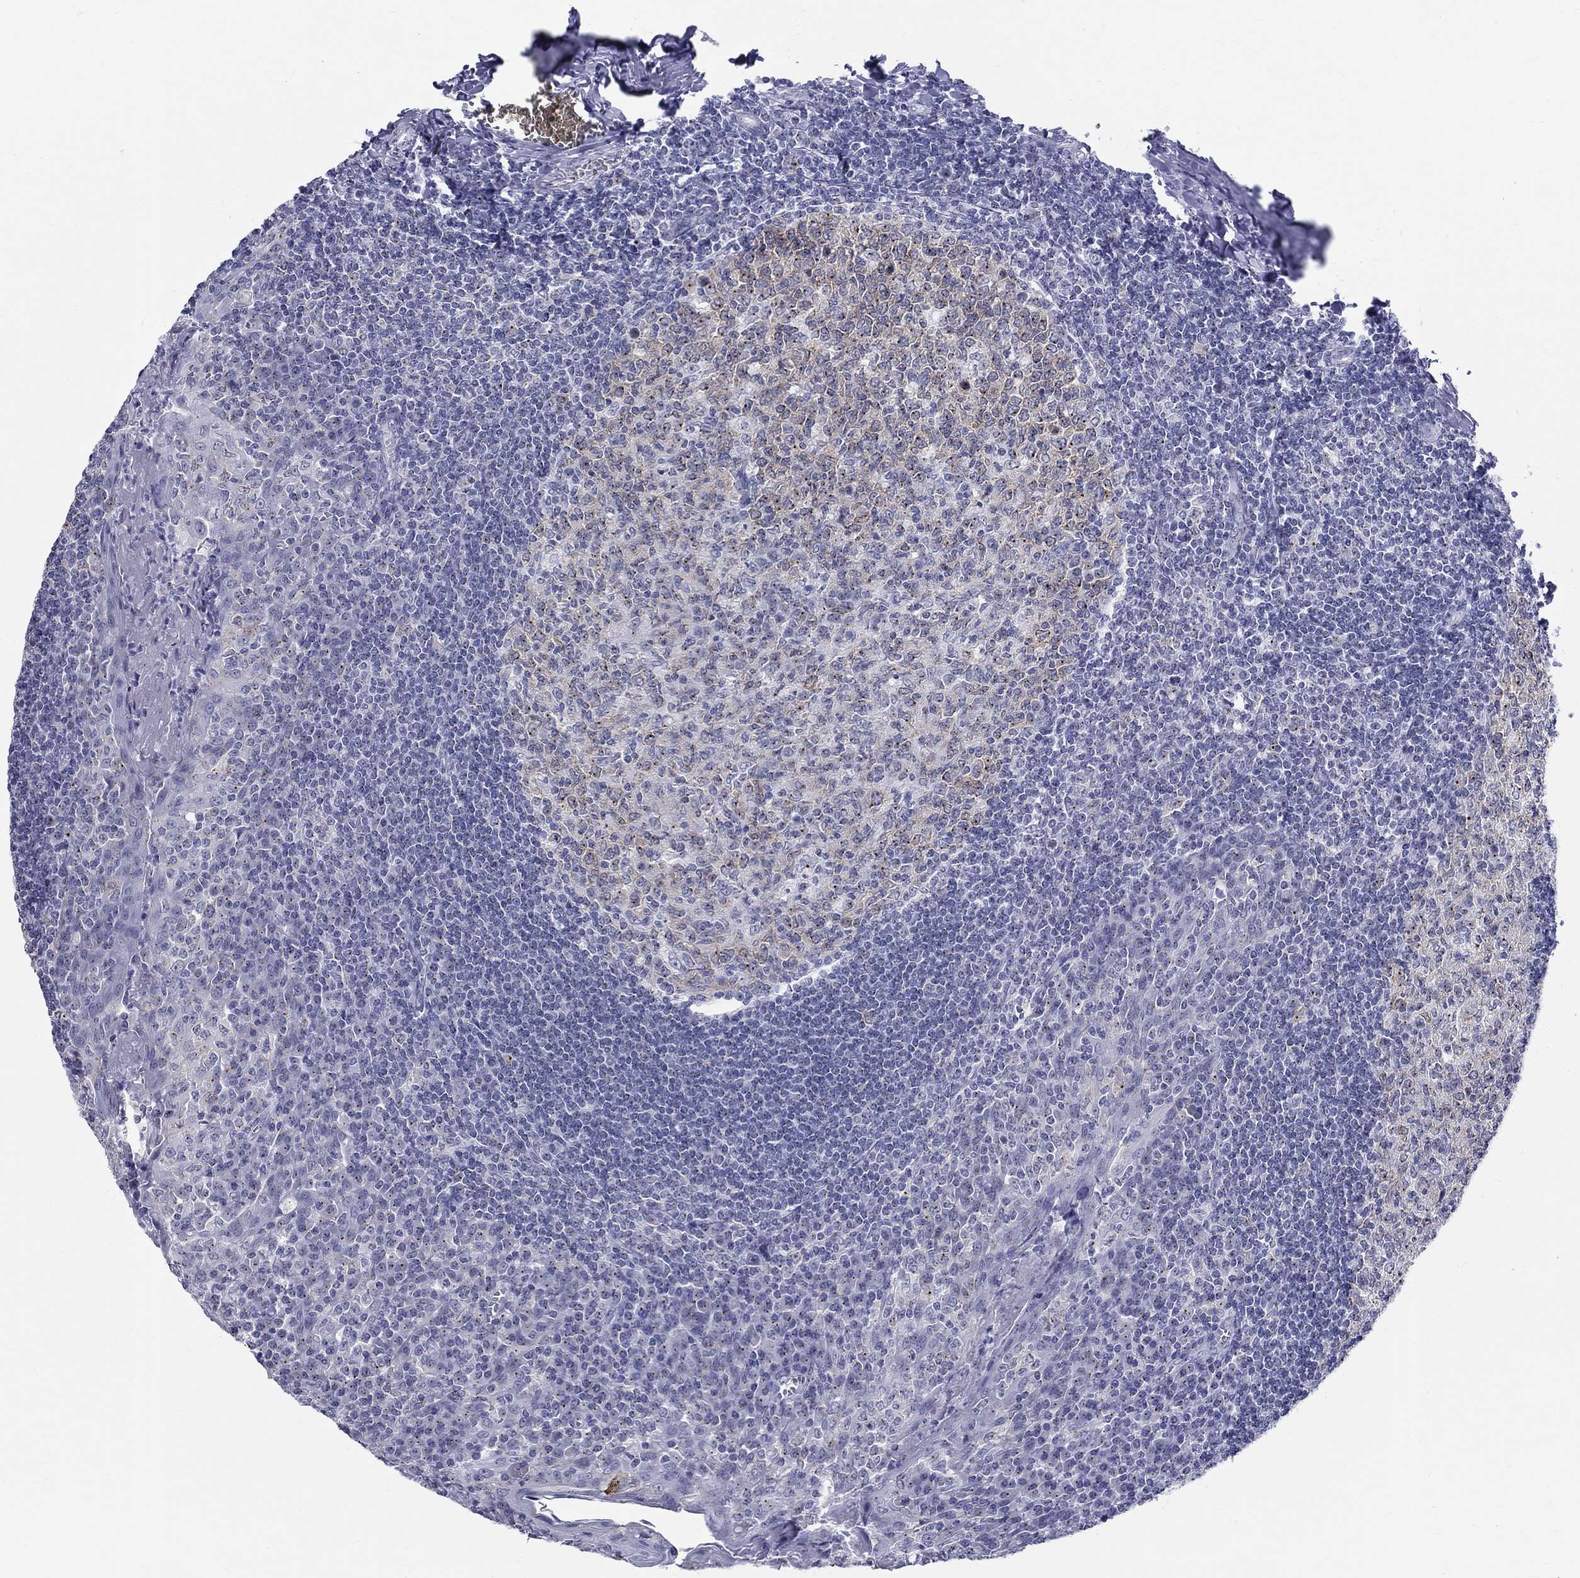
{"staining": {"intensity": "weak", "quantity": "<25%", "location": "cytoplasmic/membranous"}, "tissue": "tonsil", "cell_type": "Germinal center cells", "image_type": "normal", "snomed": [{"axis": "morphology", "description": "Normal tissue, NOS"}, {"axis": "topography", "description": "Tonsil"}], "caption": "This photomicrograph is of unremarkable tonsil stained with IHC to label a protein in brown with the nuclei are counter-stained blue. There is no positivity in germinal center cells. (DAB (3,3'-diaminobenzidine) immunohistochemistry (IHC), high magnification).", "gene": "CEP43", "patient": {"sex": "female", "age": 13}}